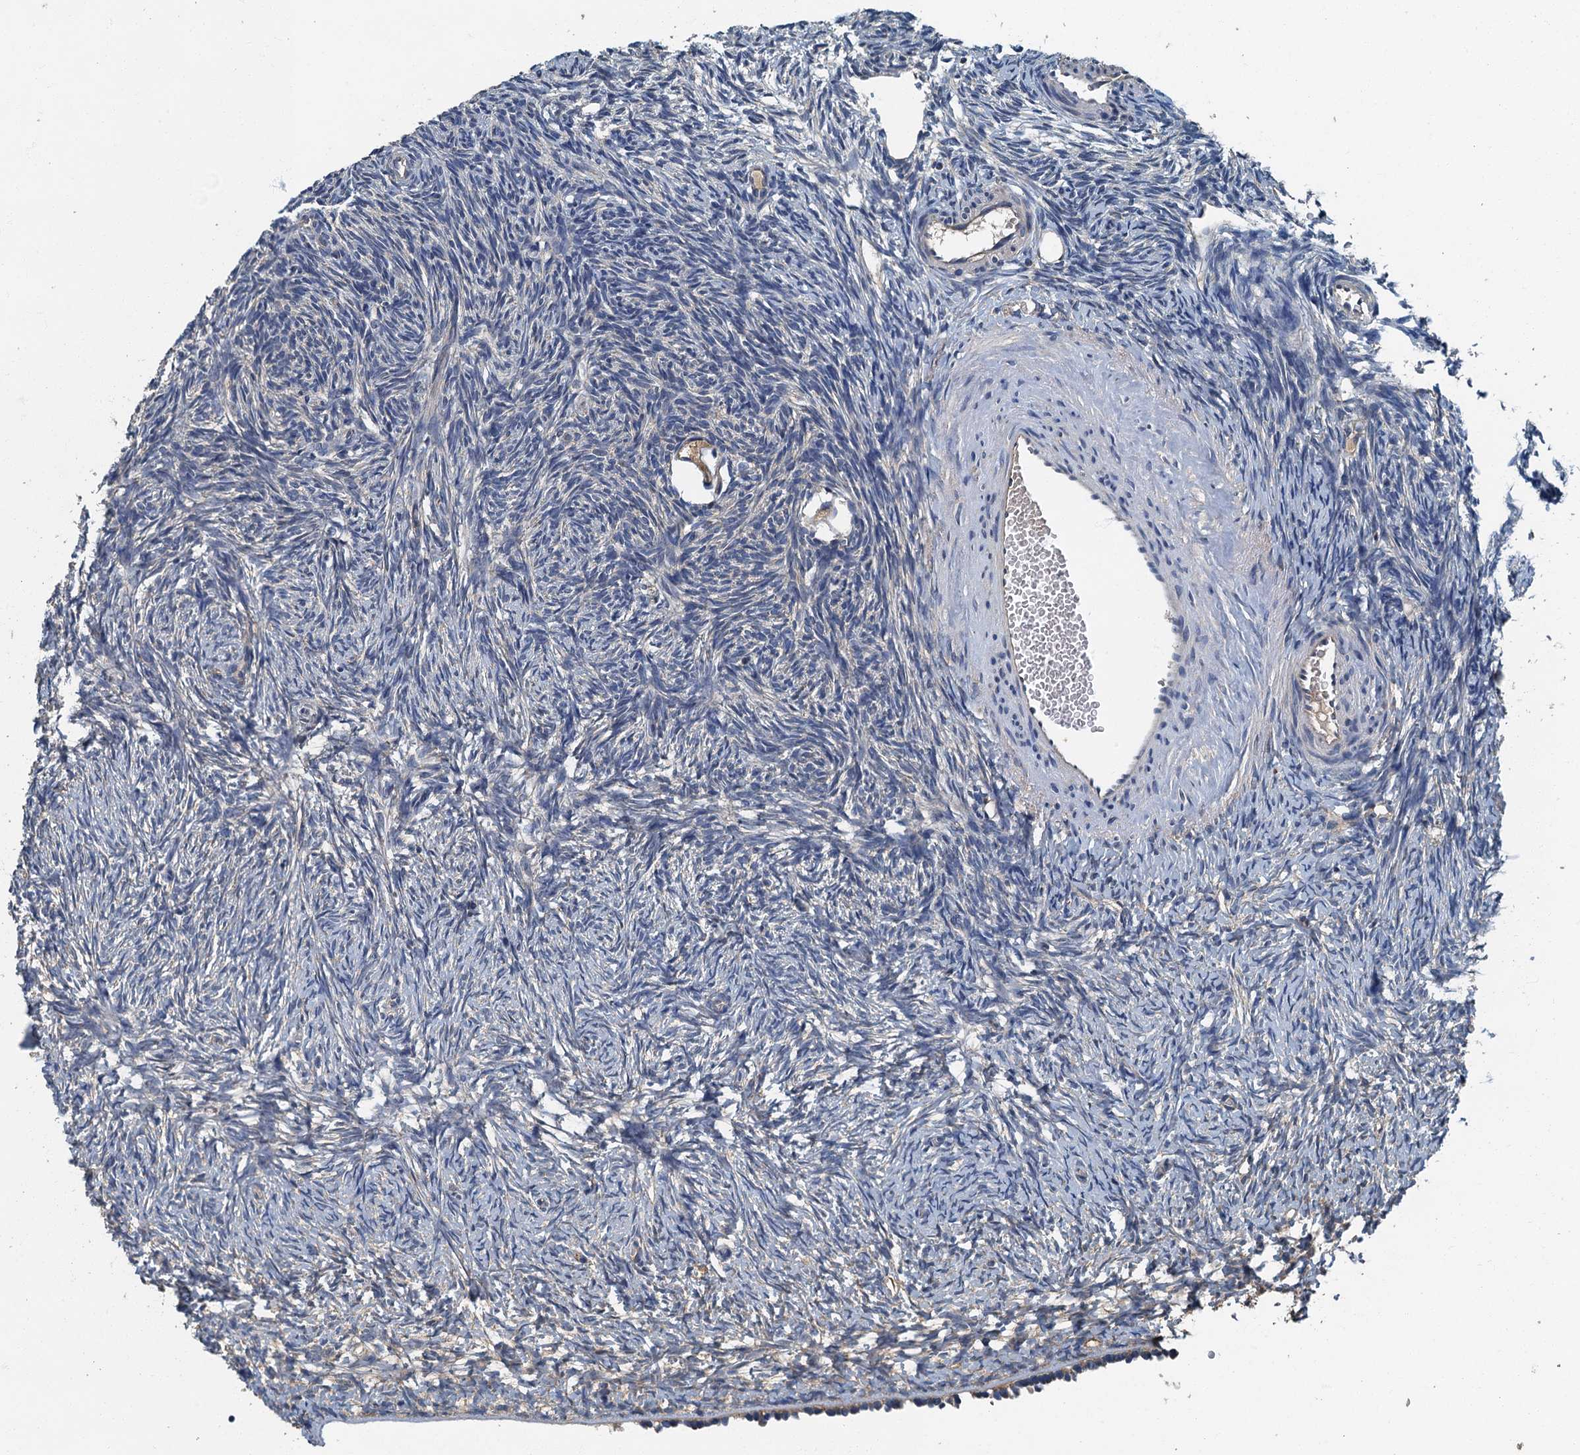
{"staining": {"intensity": "moderate", "quantity": ">75%", "location": "cytoplasmic/membranous"}, "tissue": "ovary", "cell_type": "Follicle cells", "image_type": "normal", "snomed": [{"axis": "morphology", "description": "Normal tissue, NOS"}, {"axis": "topography", "description": "Ovary"}], "caption": "Immunohistochemical staining of unremarkable human ovary reveals medium levels of moderate cytoplasmic/membranous staining in about >75% of follicle cells. (IHC, brightfield microscopy, high magnification).", "gene": "DDX49", "patient": {"sex": "female", "age": 34}}